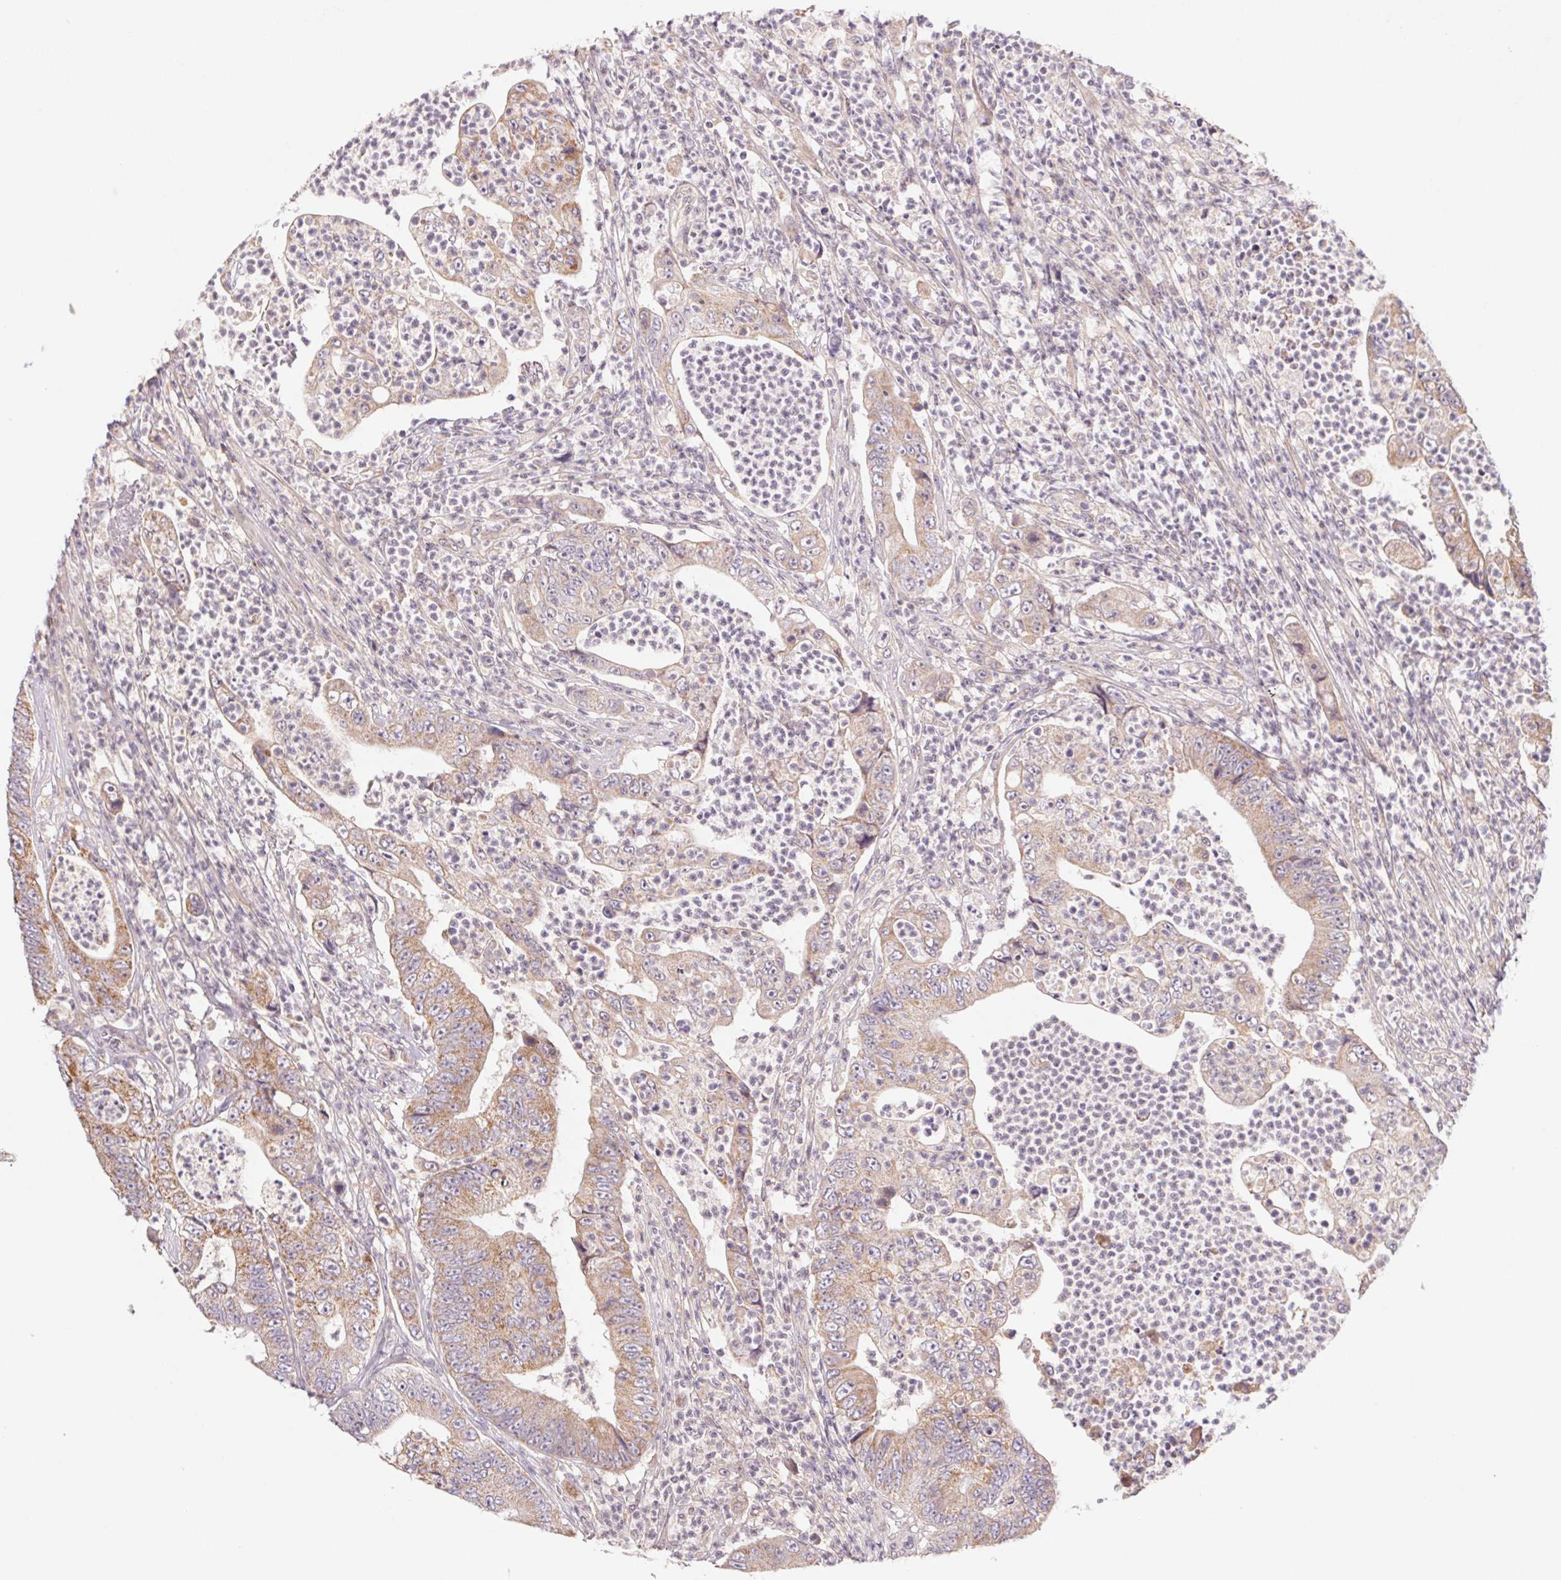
{"staining": {"intensity": "weak", "quantity": "25%-75%", "location": "cytoplasmic/membranous"}, "tissue": "colorectal cancer", "cell_type": "Tumor cells", "image_type": "cancer", "snomed": [{"axis": "morphology", "description": "Adenocarcinoma, NOS"}, {"axis": "topography", "description": "Colon"}], "caption": "Immunohistochemistry (IHC) of colorectal cancer exhibits low levels of weak cytoplasmic/membranous staining in about 25%-75% of tumor cells.", "gene": "PNMA8B", "patient": {"sex": "female", "age": 48}}